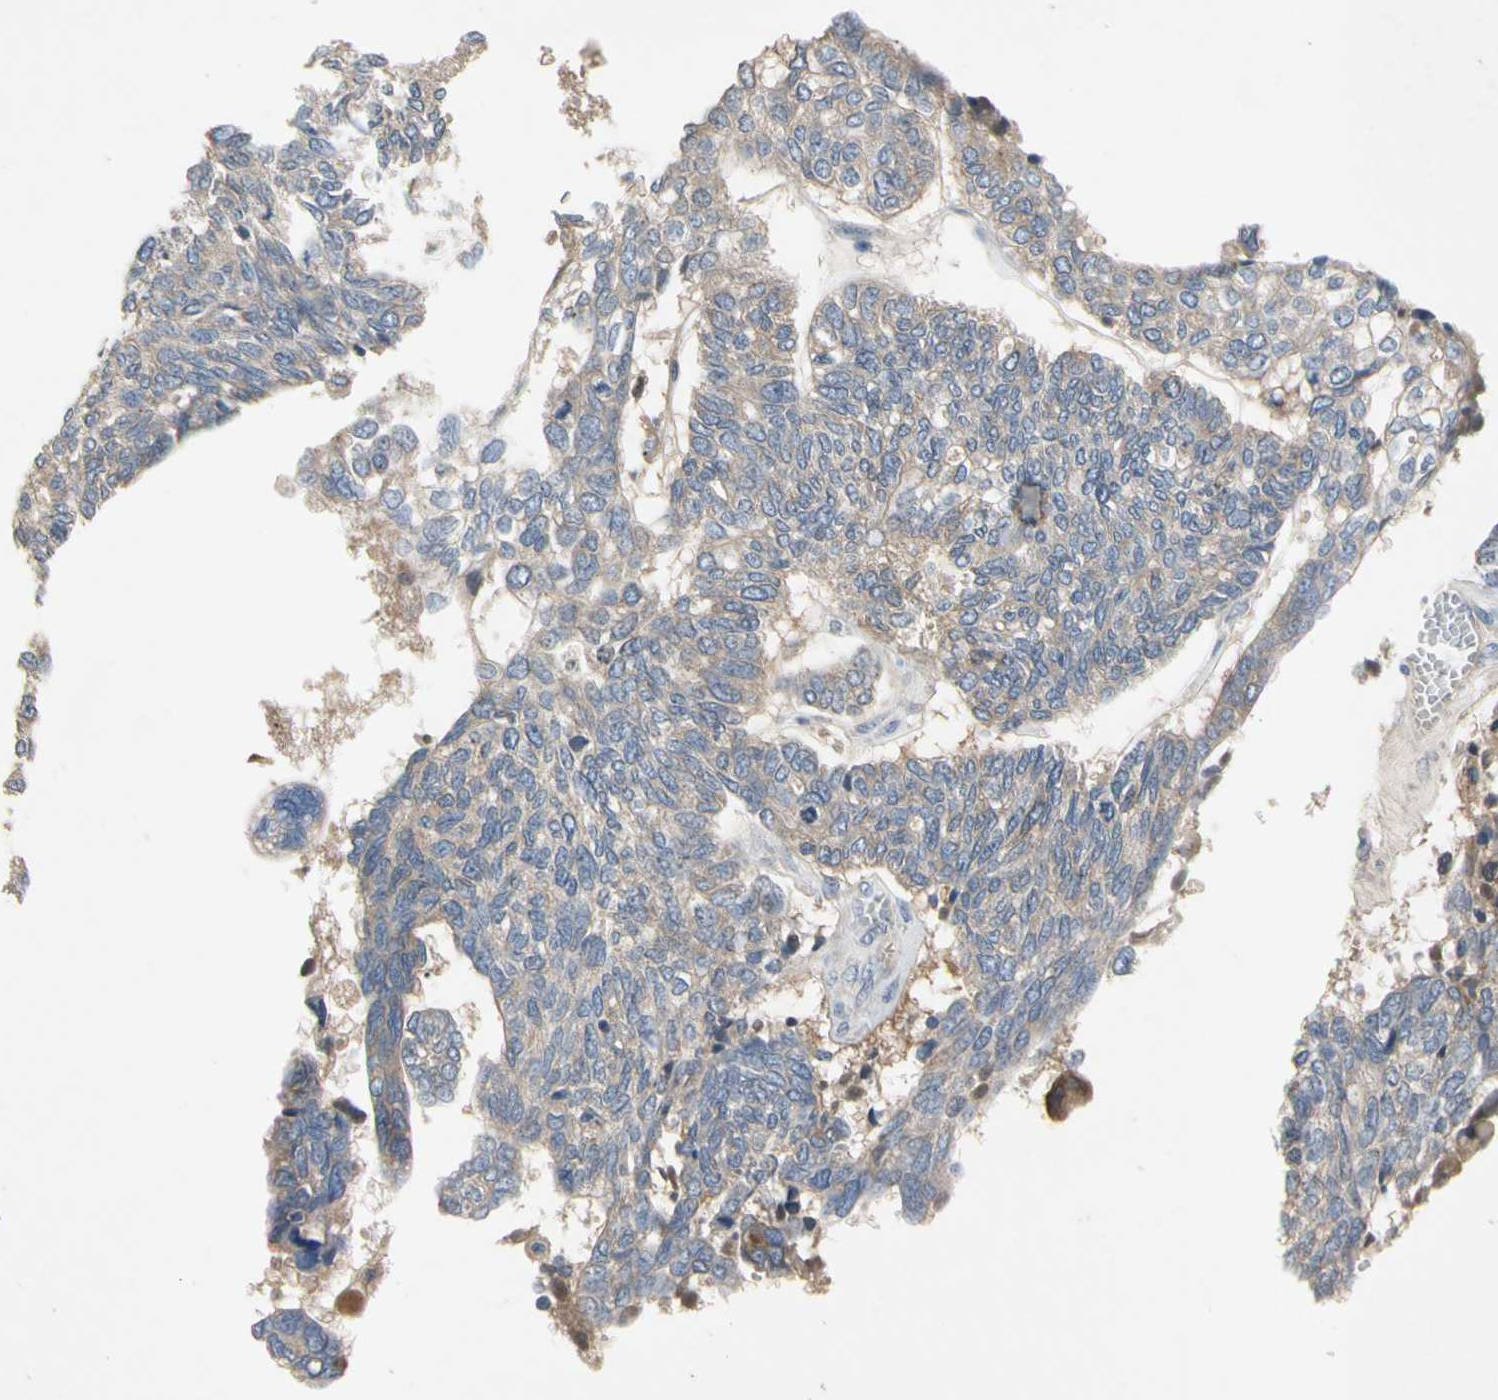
{"staining": {"intensity": "negative", "quantity": "none", "location": "none"}, "tissue": "ovarian cancer", "cell_type": "Tumor cells", "image_type": "cancer", "snomed": [{"axis": "morphology", "description": "Cystadenocarcinoma, serous, NOS"}, {"axis": "topography", "description": "Ovary"}], "caption": "The immunohistochemistry image has no significant positivity in tumor cells of ovarian serous cystadenocarcinoma tissue. Brightfield microscopy of immunohistochemistry (IHC) stained with DAB (brown) and hematoxylin (blue), captured at high magnification.", "gene": "CRTAC1", "patient": {"sex": "female", "age": 79}}